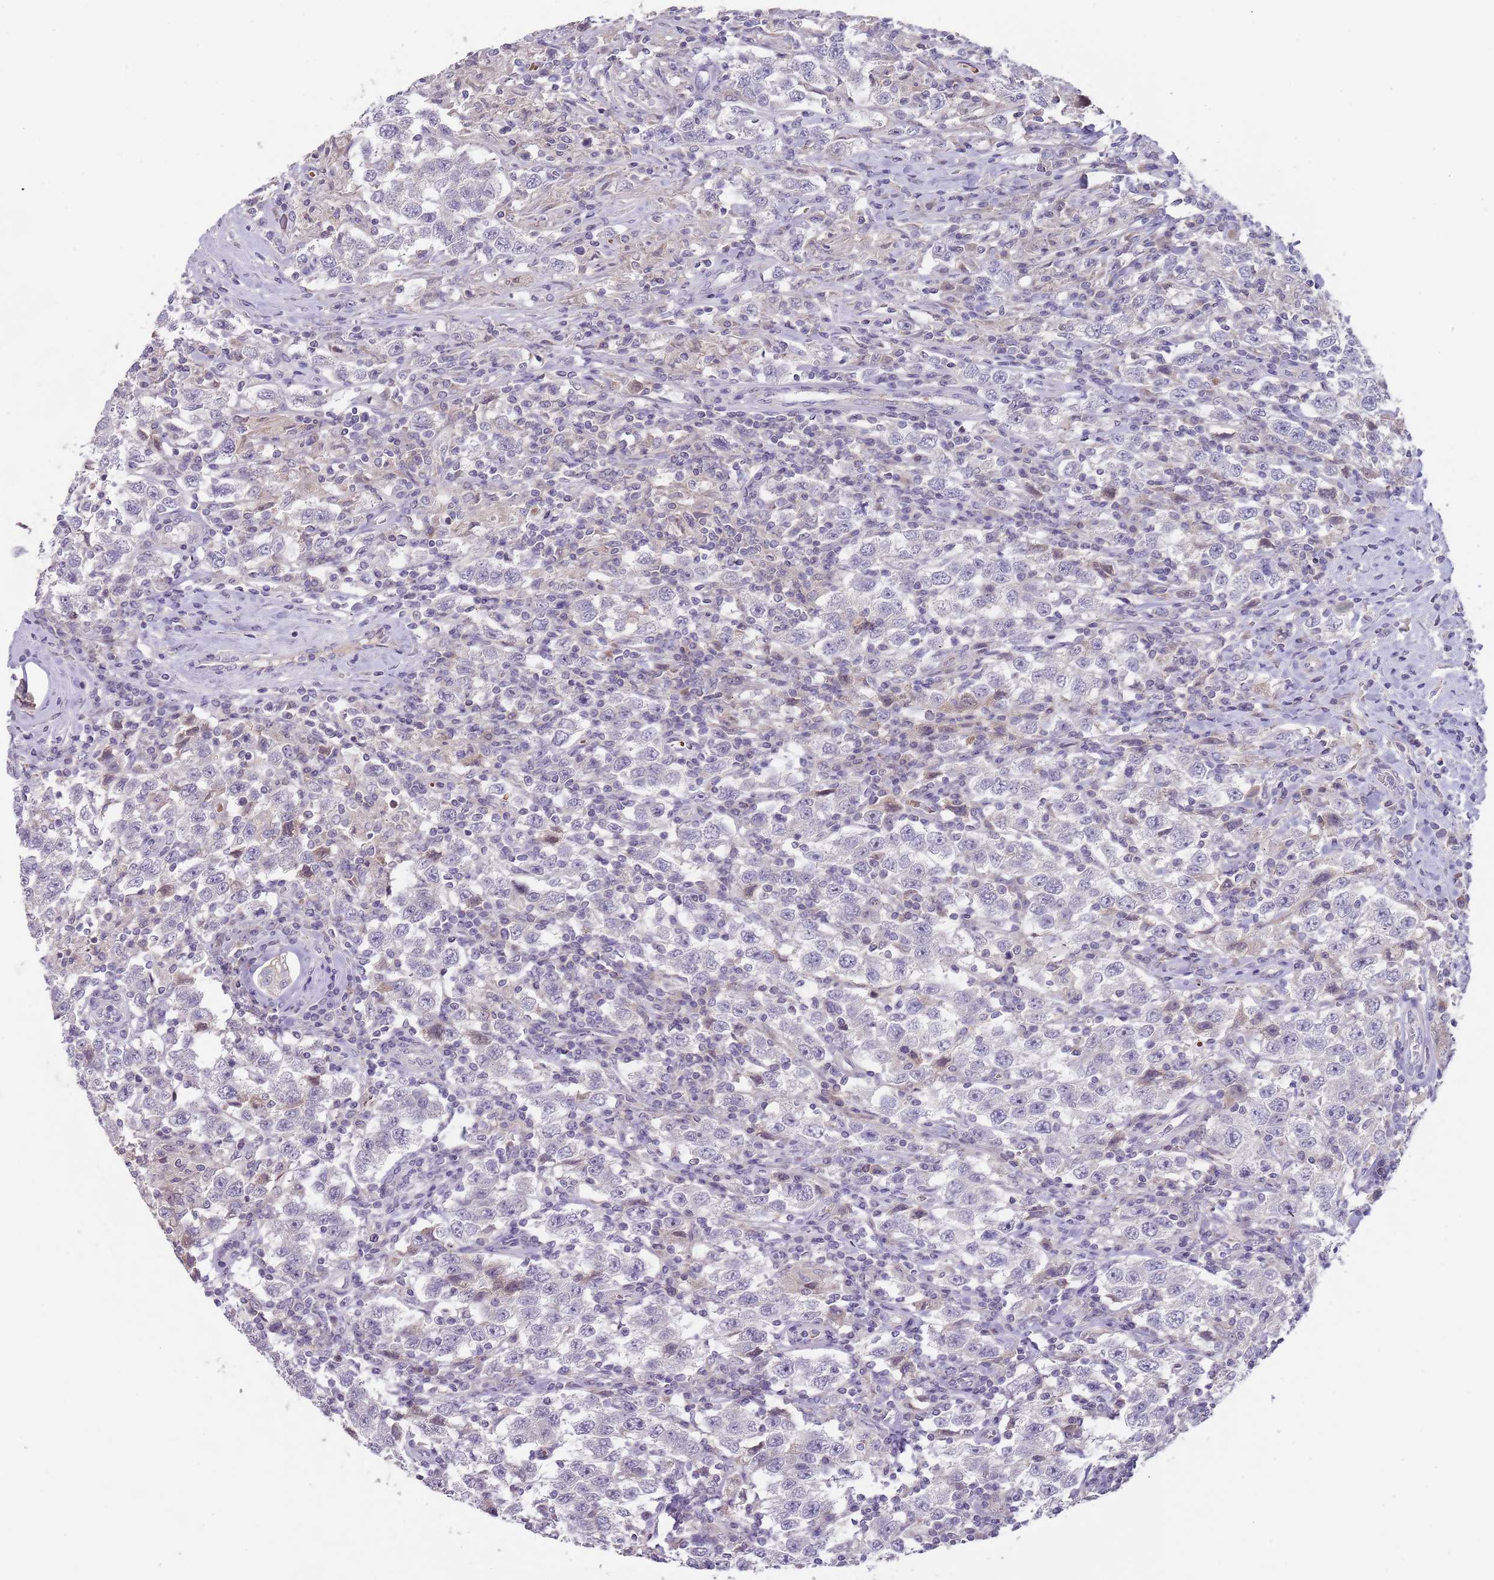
{"staining": {"intensity": "negative", "quantity": "none", "location": "none"}, "tissue": "testis cancer", "cell_type": "Tumor cells", "image_type": "cancer", "snomed": [{"axis": "morphology", "description": "Seminoma, NOS"}, {"axis": "topography", "description": "Testis"}], "caption": "A high-resolution histopathology image shows IHC staining of testis seminoma, which reveals no significant positivity in tumor cells.", "gene": "PRAC1", "patient": {"sex": "male", "age": 41}}